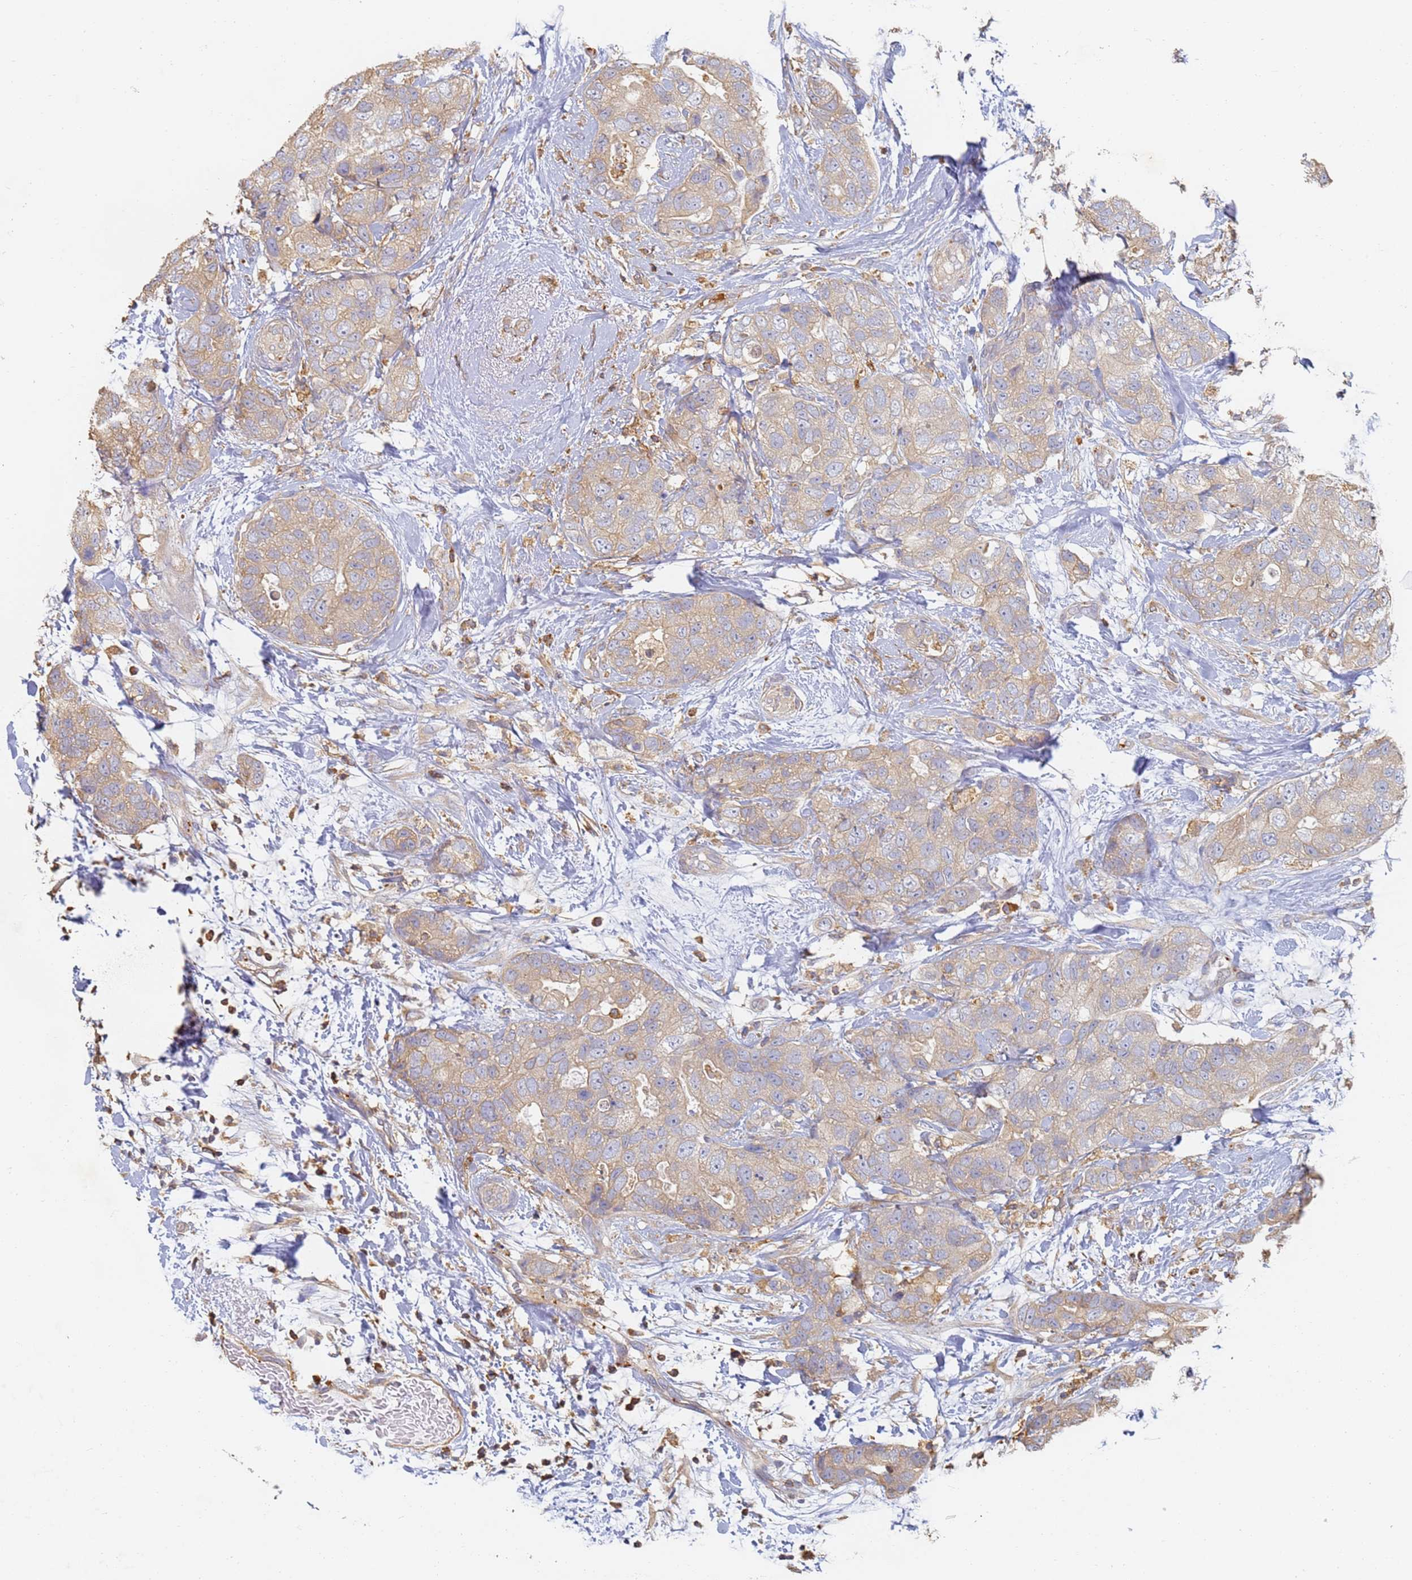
{"staining": {"intensity": "weak", "quantity": "<25%", "location": "cytoplasmic/membranous"}, "tissue": "breast cancer", "cell_type": "Tumor cells", "image_type": "cancer", "snomed": [{"axis": "morphology", "description": "Duct carcinoma"}, {"axis": "topography", "description": "Breast"}], "caption": "Tumor cells show no significant protein positivity in breast cancer (infiltrating ductal carcinoma).", "gene": "BIN2", "patient": {"sex": "female", "age": 62}}